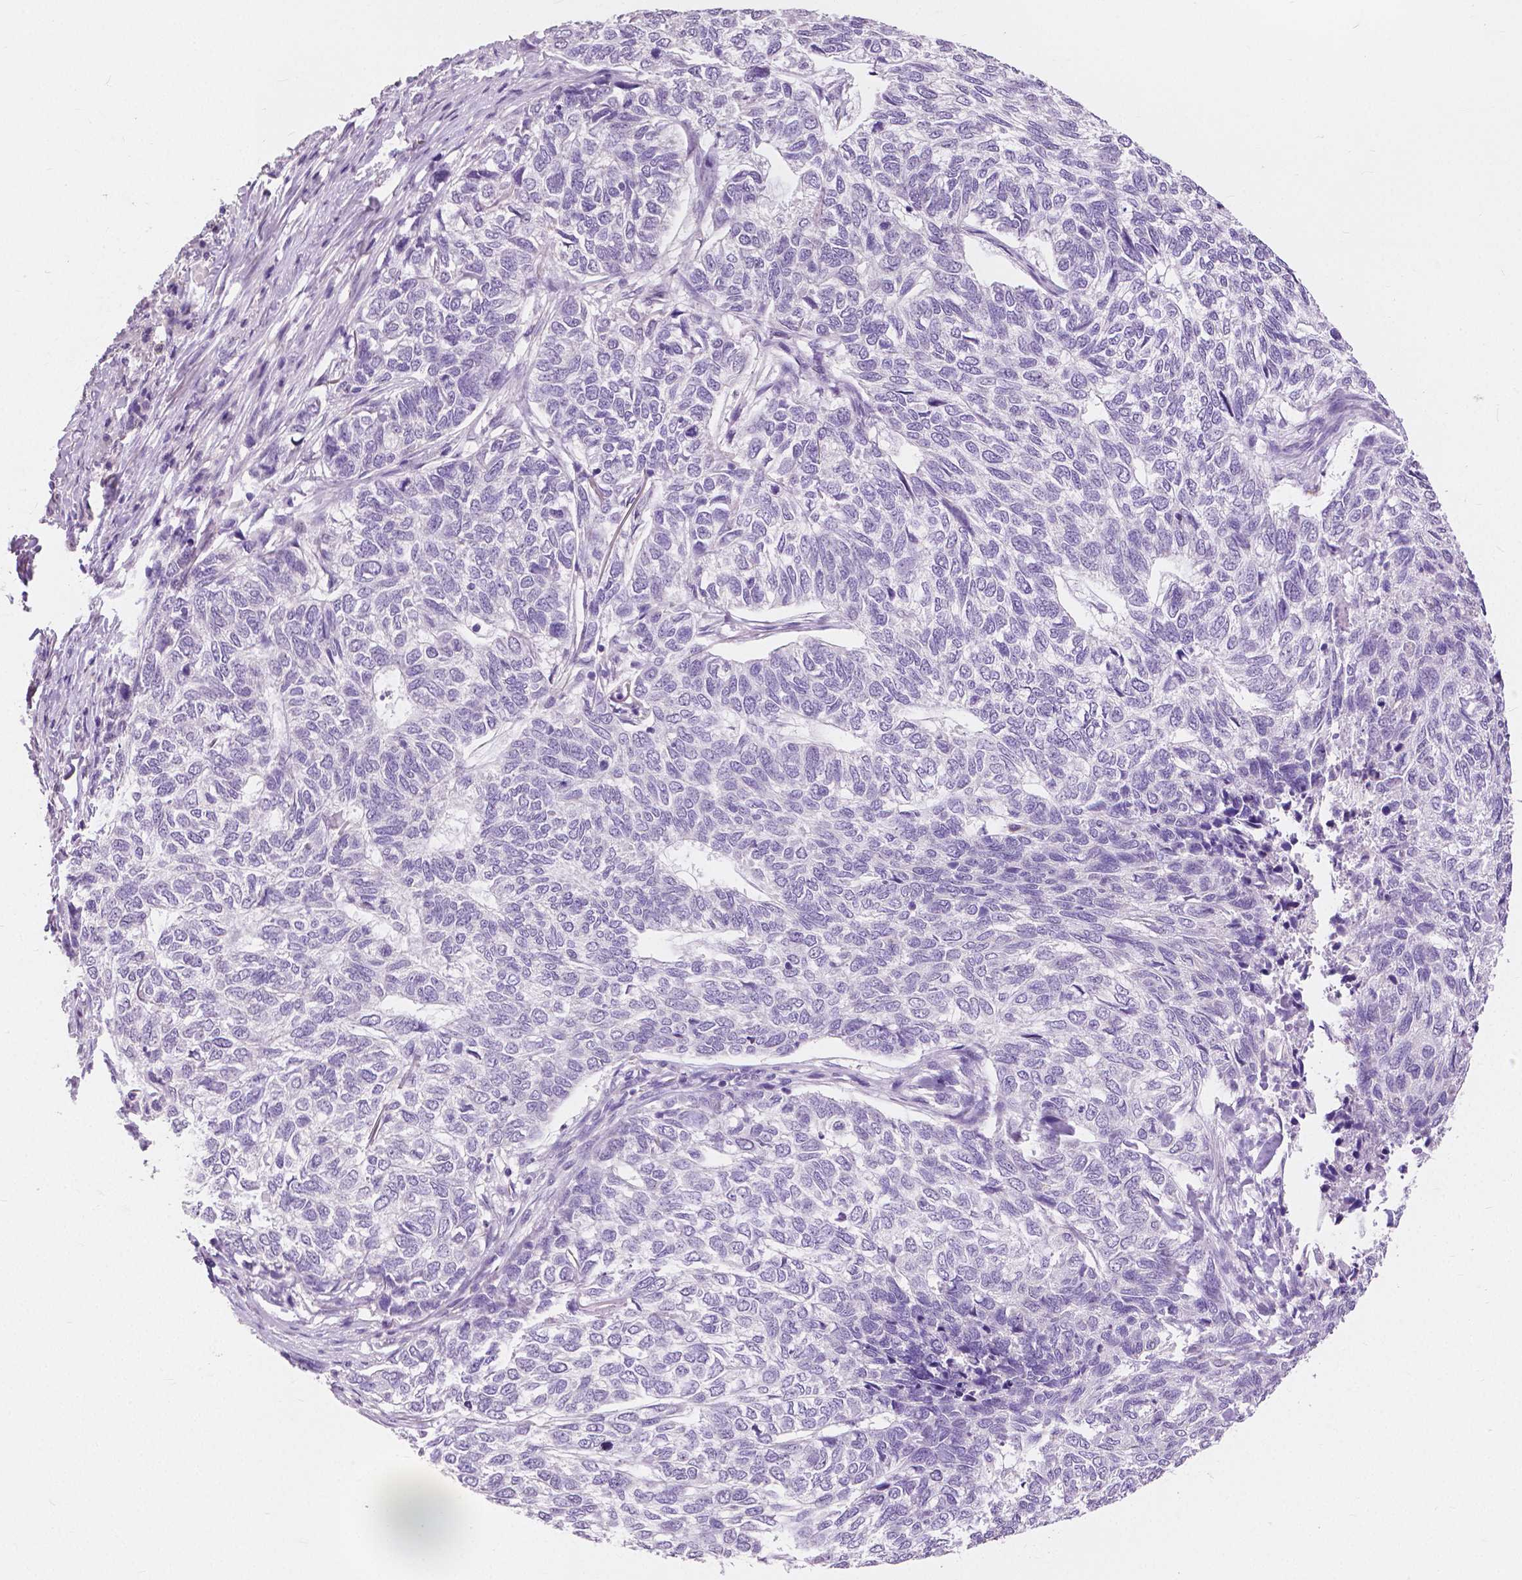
{"staining": {"intensity": "negative", "quantity": "none", "location": "none"}, "tissue": "skin cancer", "cell_type": "Tumor cells", "image_type": "cancer", "snomed": [{"axis": "morphology", "description": "Basal cell carcinoma"}, {"axis": "topography", "description": "Skin"}], "caption": "An IHC image of skin cancer (basal cell carcinoma) is shown. There is no staining in tumor cells of skin cancer (basal cell carcinoma).", "gene": "CXCR2", "patient": {"sex": "female", "age": 65}}